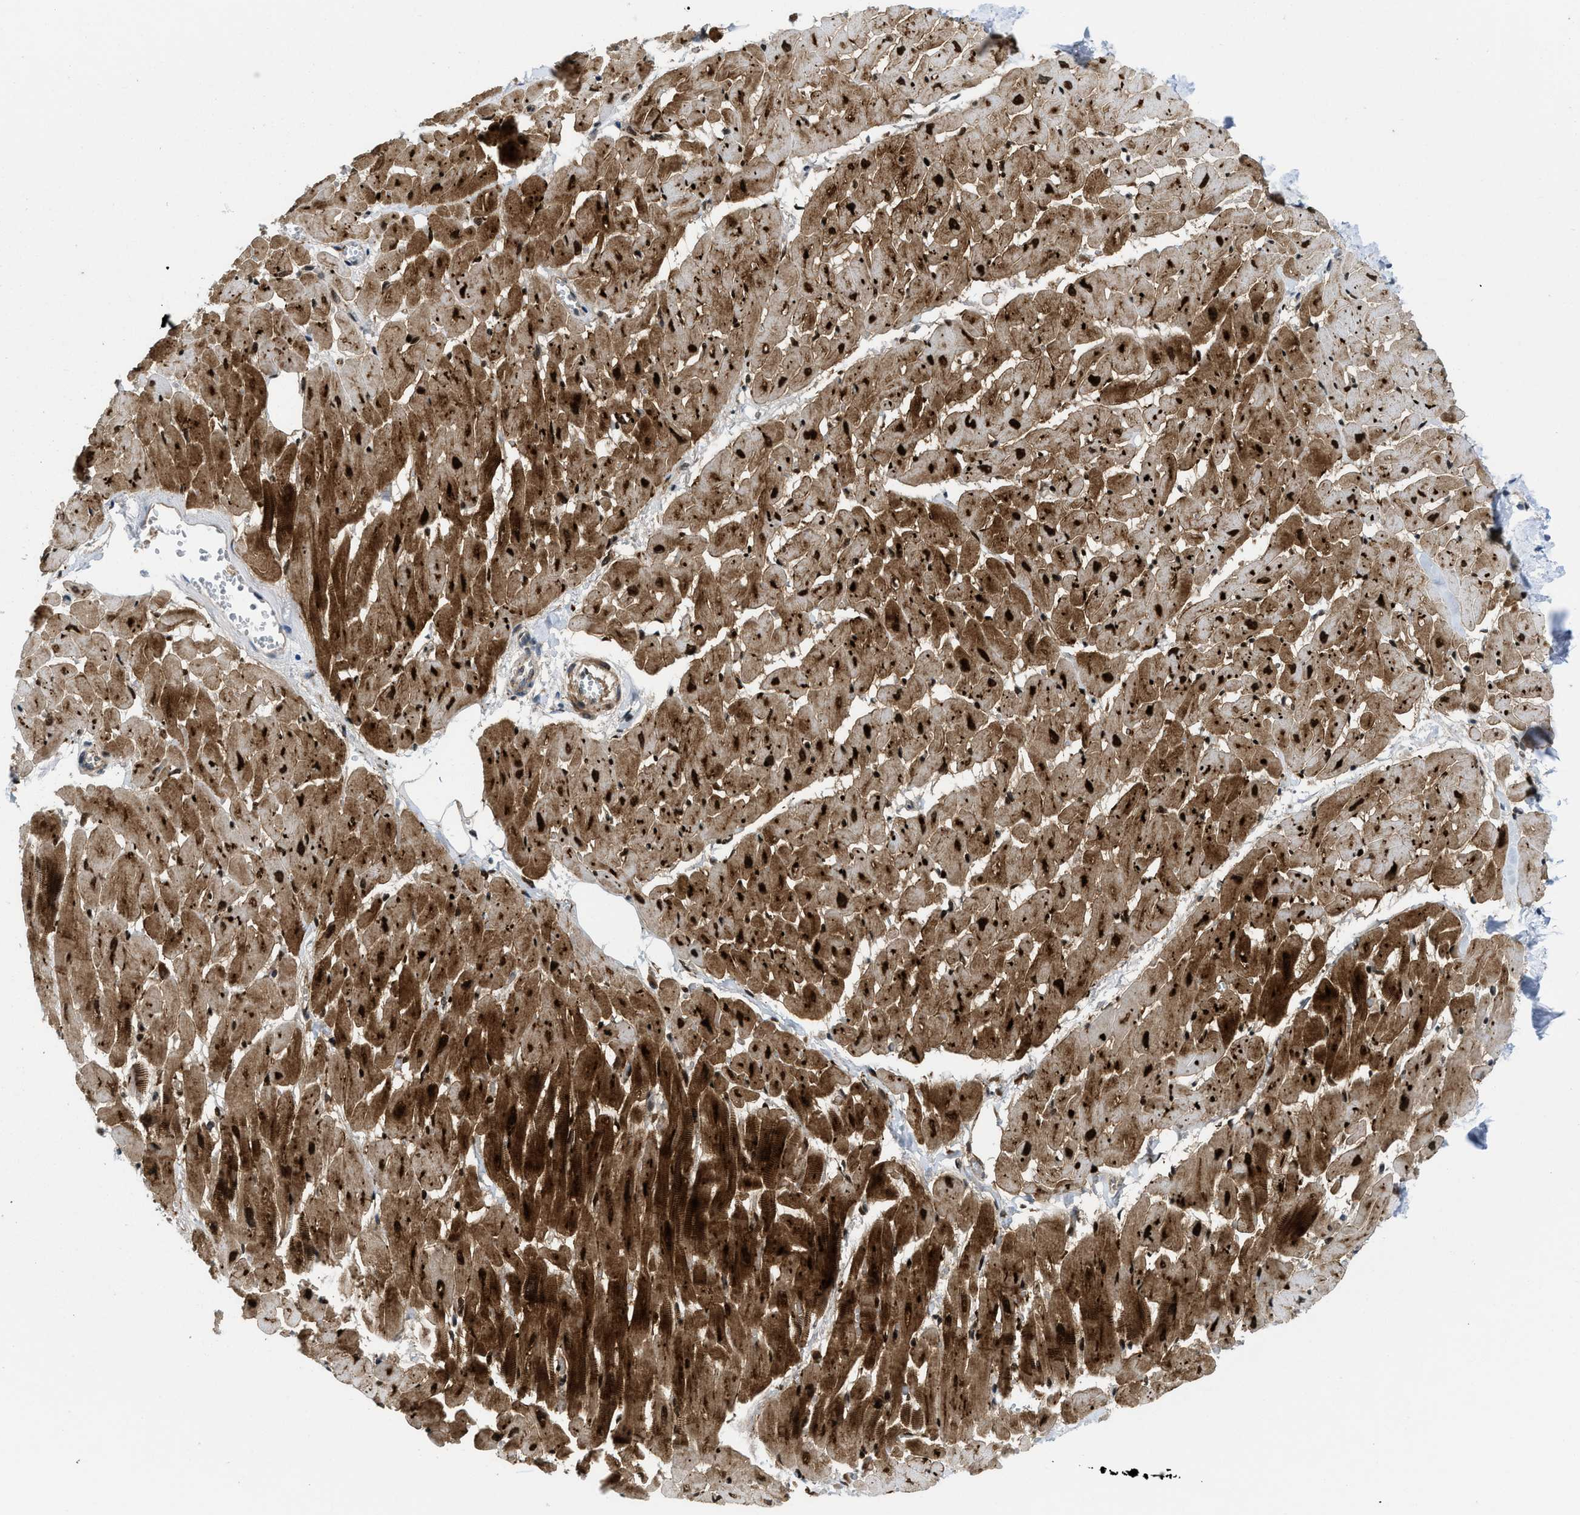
{"staining": {"intensity": "strong", "quantity": ">75%", "location": "cytoplasmic/membranous,nuclear"}, "tissue": "heart muscle", "cell_type": "Cardiomyocytes", "image_type": "normal", "snomed": [{"axis": "morphology", "description": "Normal tissue, NOS"}, {"axis": "topography", "description": "Heart"}], "caption": "The image shows immunohistochemical staining of normal heart muscle. There is strong cytoplasmic/membranous,nuclear expression is appreciated in approximately >75% of cardiomyocytes.", "gene": "PDLIM5", "patient": {"sex": "female", "age": 19}}